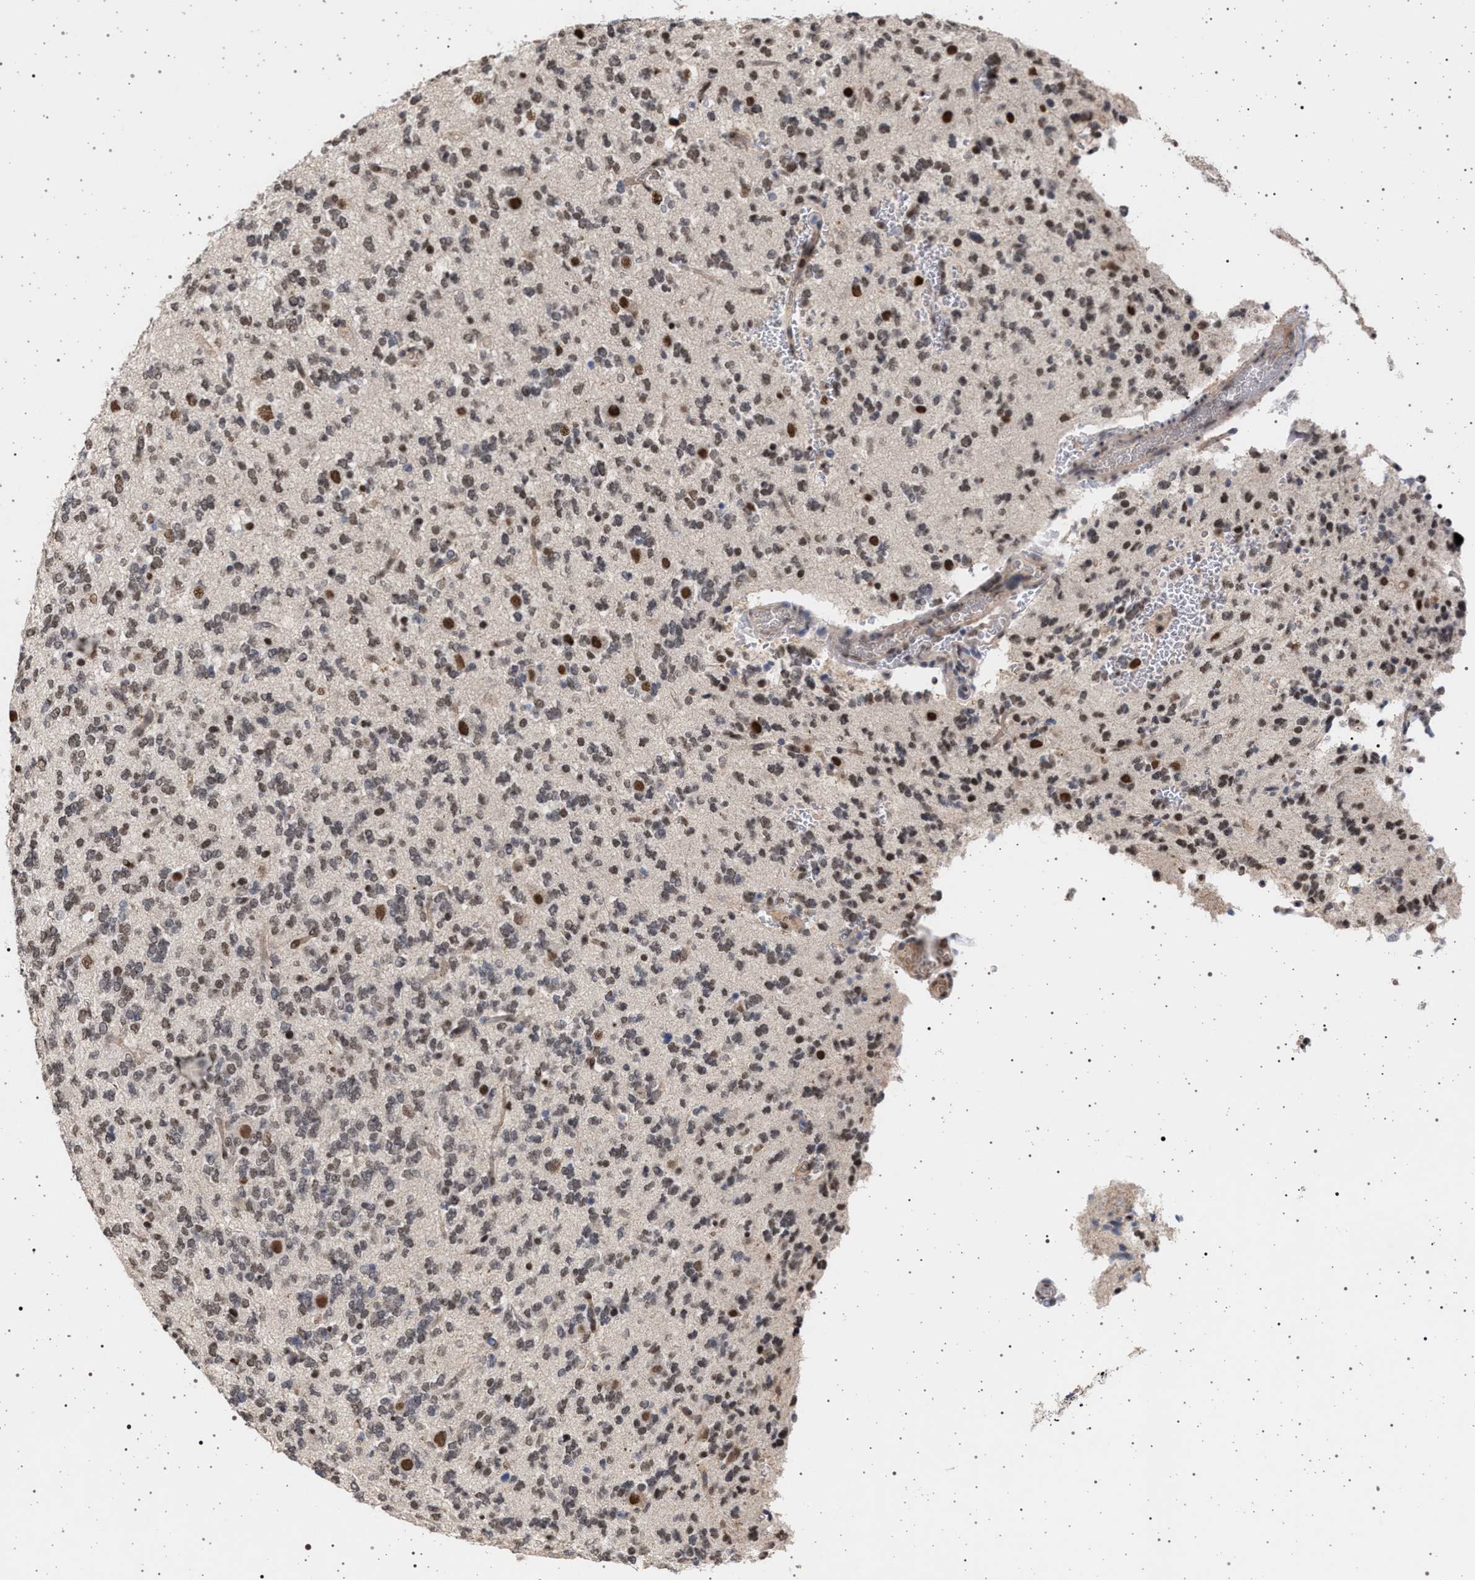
{"staining": {"intensity": "weak", "quantity": ">75%", "location": "nuclear"}, "tissue": "glioma", "cell_type": "Tumor cells", "image_type": "cancer", "snomed": [{"axis": "morphology", "description": "Glioma, malignant, Low grade"}, {"axis": "topography", "description": "Brain"}], "caption": "Weak nuclear protein positivity is identified in approximately >75% of tumor cells in malignant low-grade glioma.", "gene": "PHF12", "patient": {"sex": "male", "age": 38}}